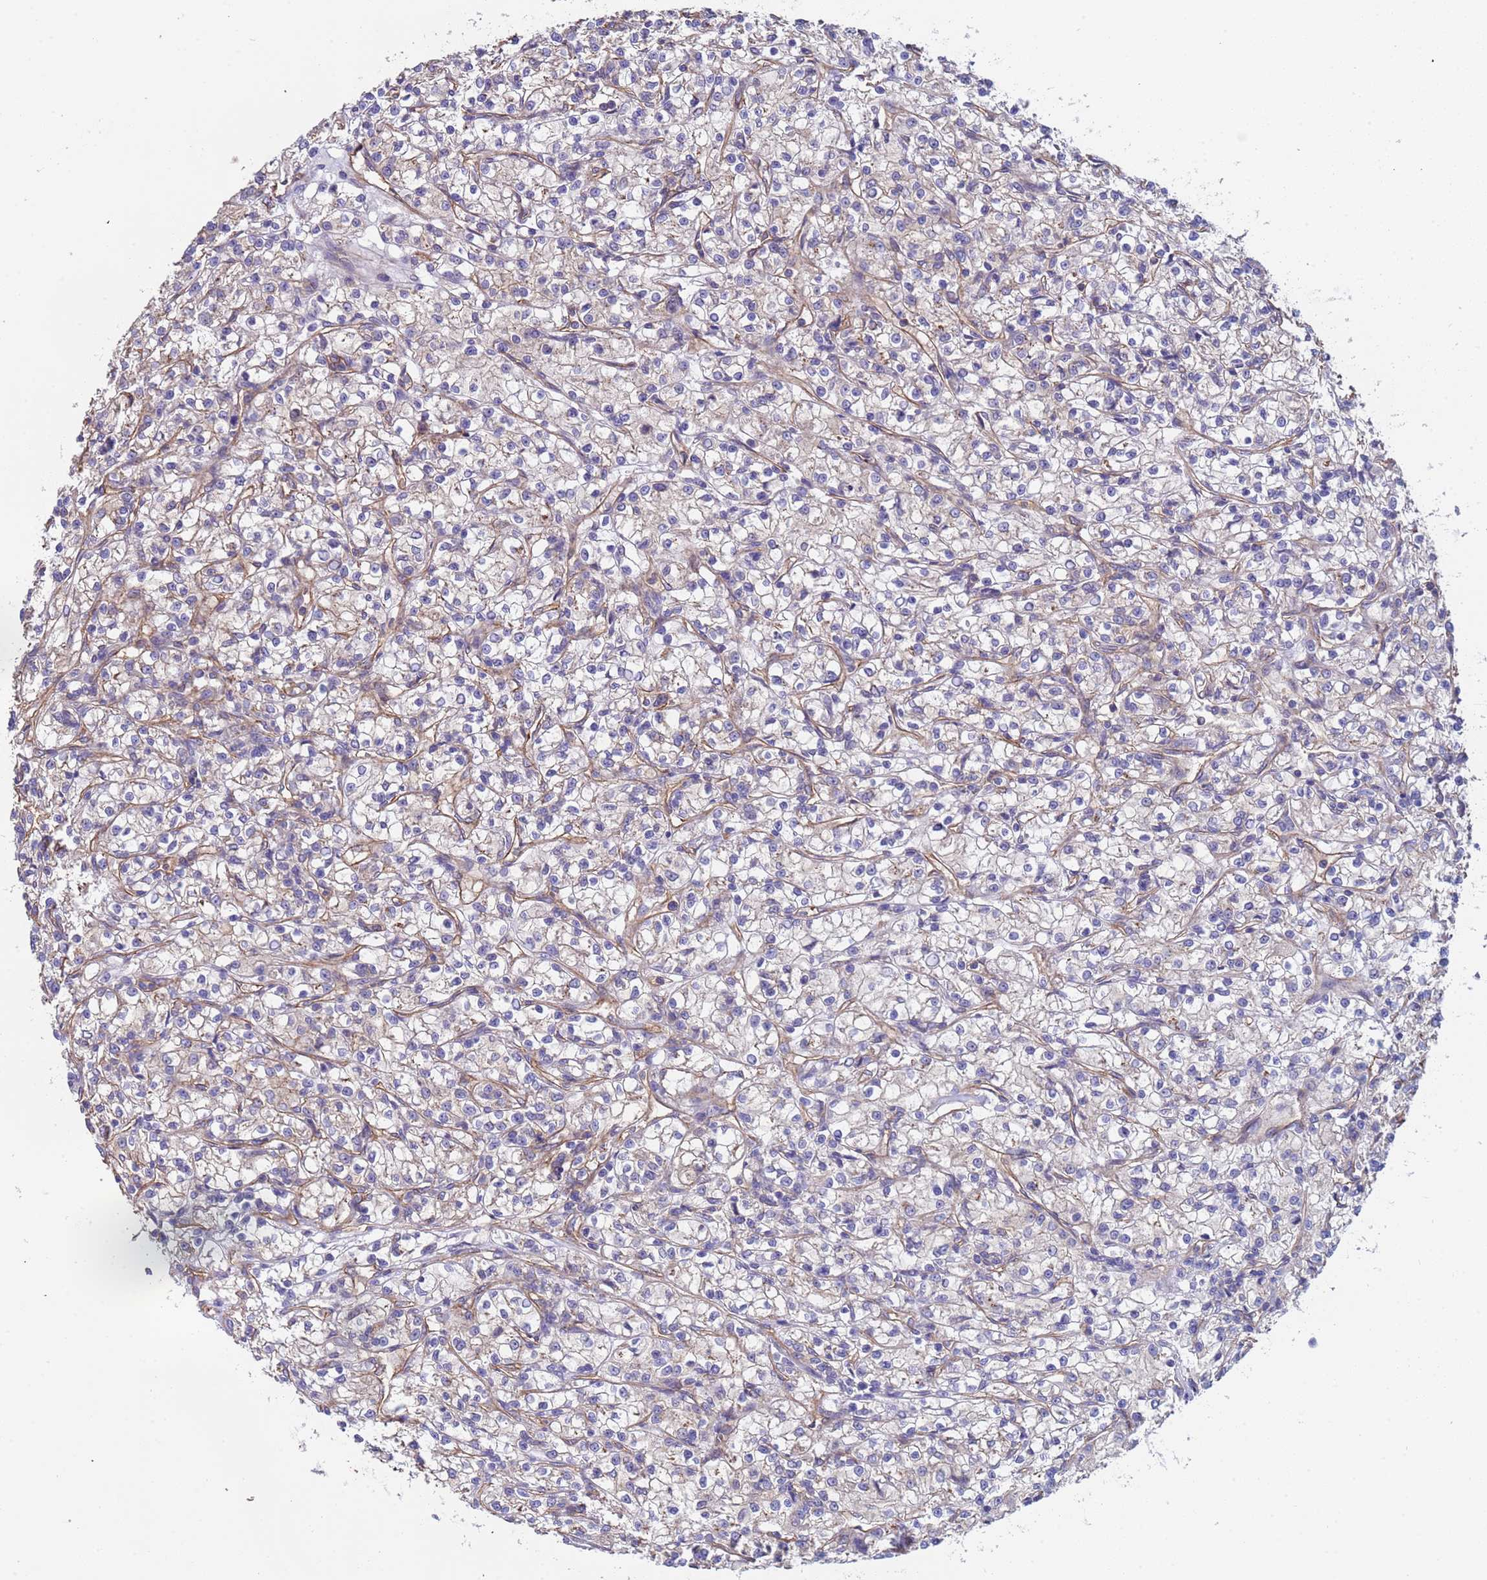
{"staining": {"intensity": "weak", "quantity": "25%-75%", "location": "cytoplasmic/membranous"}, "tissue": "renal cancer", "cell_type": "Tumor cells", "image_type": "cancer", "snomed": [{"axis": "morphology", "description": "Adenocarcinoma, NOS"}, {"axis": "topography", "description": "Kidney"}], "caption": "Immunohistochemistry (IHC) staining of renal adenocarcinoma, which displays low levels of weak cytoplasmic/membranous expression in approximately 25%-75% of tumor cells indicating weak cytoplasmic/membranous protein positivity. The staining was performed using DAB (3,3'-diaminobenzidine) (brown) for protein detection and nuclei were counterstained in hematoxylin (blue).", "gene": "ZNF248", "patient": {"sex": "female", "age": 59}}